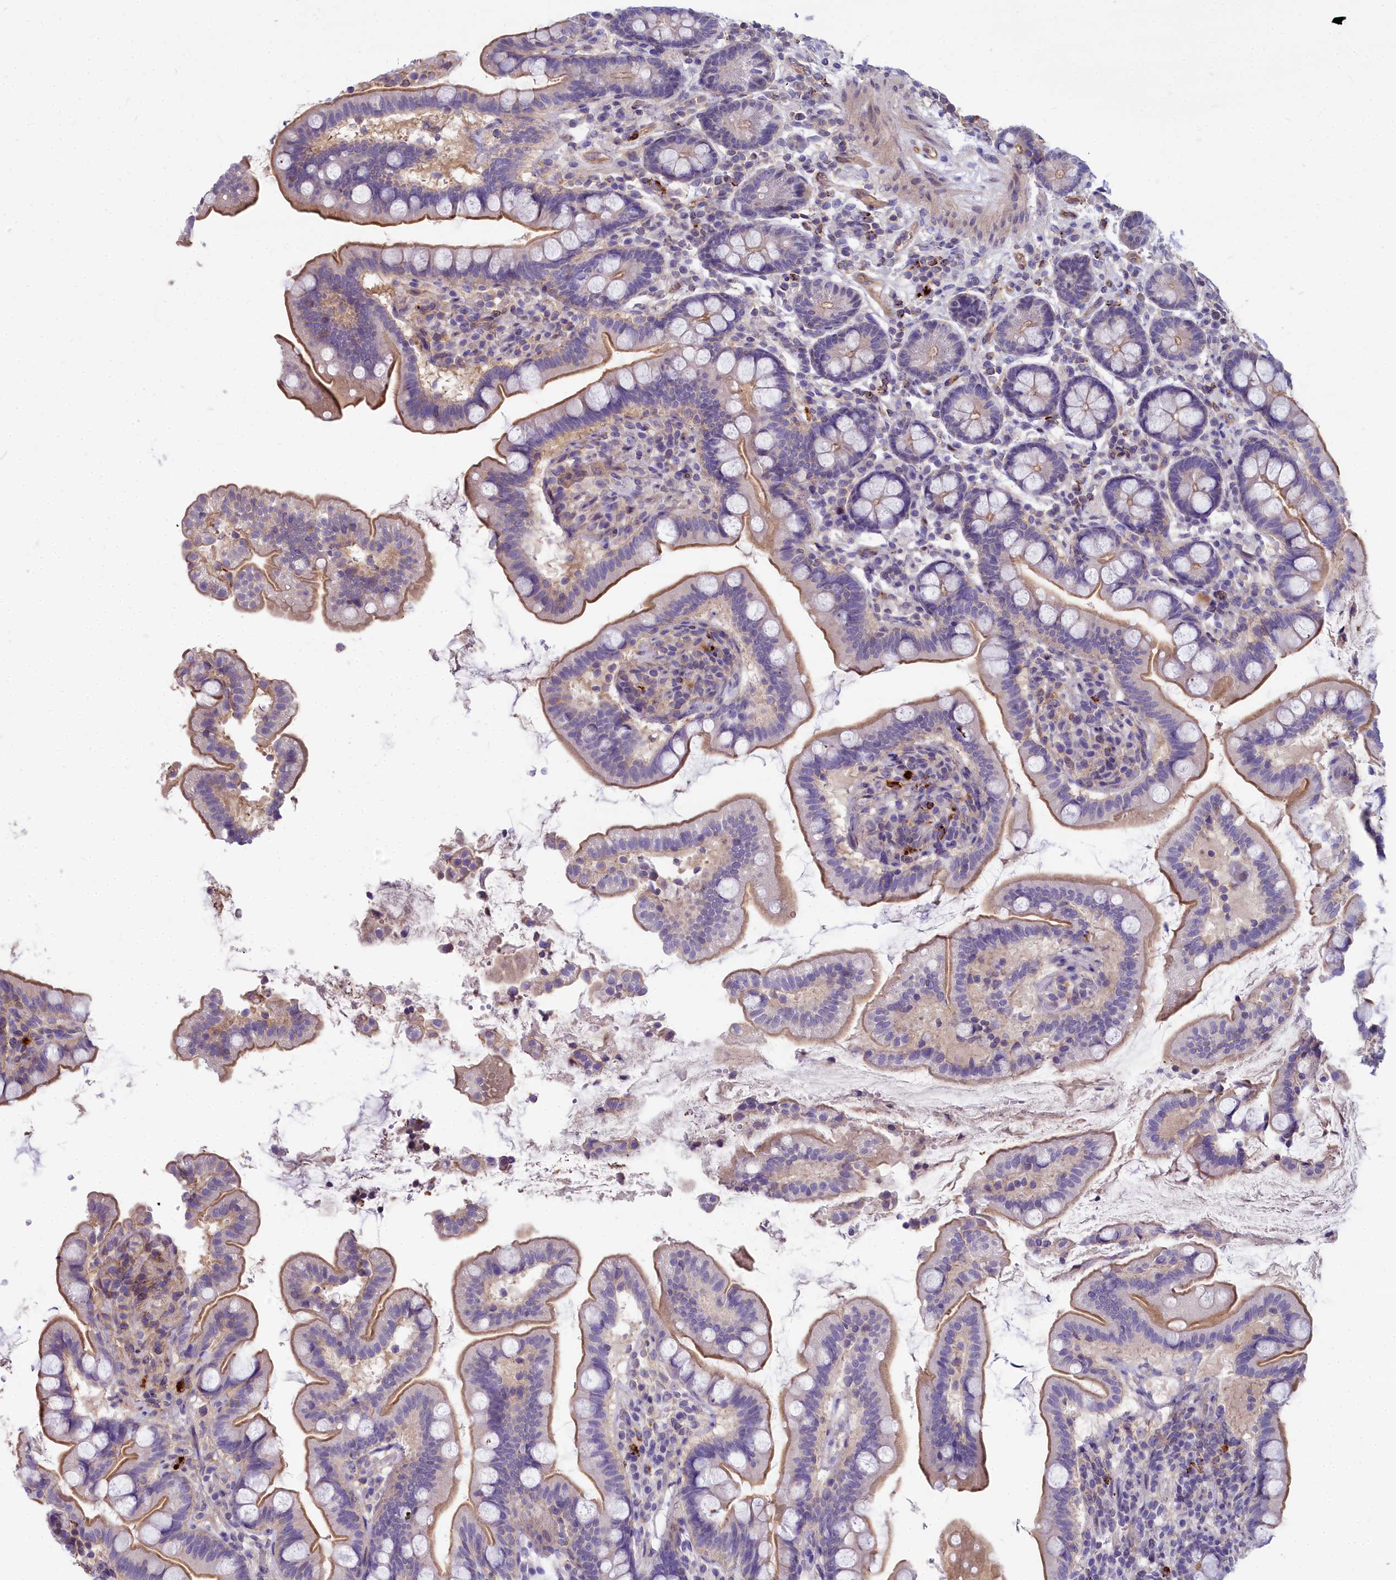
{"staining": {"intensity": "moderate", "quantity": "<25%", "location": "cytoplasmic/membranous"}, "tissue": "small intestine", "cell_type": "Glandular cells", "image_type": "normal", "snomed": [{"axis": "morphology", "description": "Normal tissue, NOS"}, {"axis": "topography", "description": "Small intestine"}], "caption": "Protein analysis of normal small intestine reveals moderate cytoplasmic/membranous positivity in about <25% of glandular cells.", "gene": "HLA", "patient": {"sex": "female", "age": 64}}